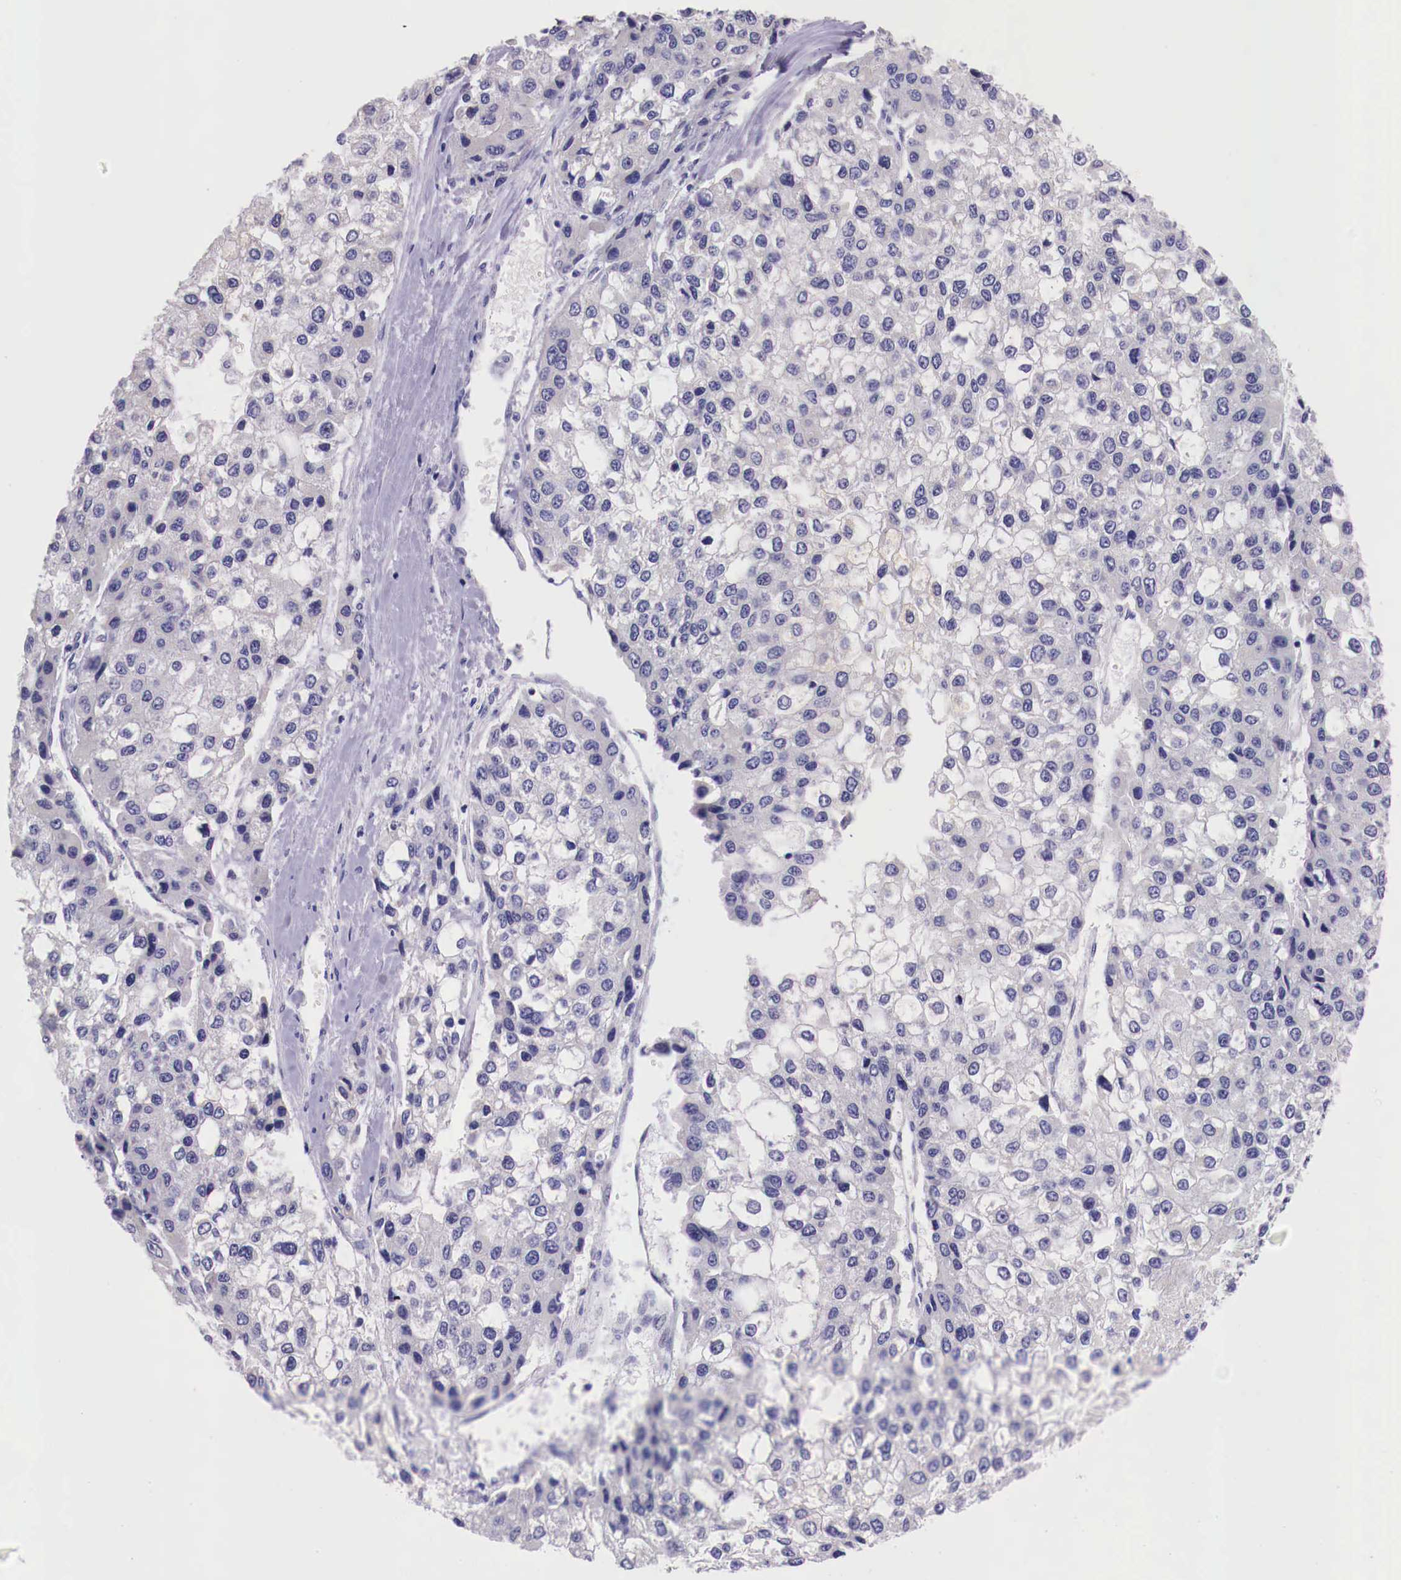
{"staining": {"intensity": "negative", "quantity": "none", "location": "none"}, "tissue": "liver cancer", "cell_type": "Tumor cells", "image_type": "cancer", "snomed": [{"axis": "morphology", "description": "Carcinoma, Hepatocellular, NOS"}, {"axis": "topography", "description": "Liver"}], "caption": "DAB (3,3'-diaminobenzidine) immunohistochemical staining of human liver hepatocellular carcinoma demonstrates no significant staining in tumor cells.", "gene": "GRIPAP1", "patient": {"sex": "female", "age": 66}}